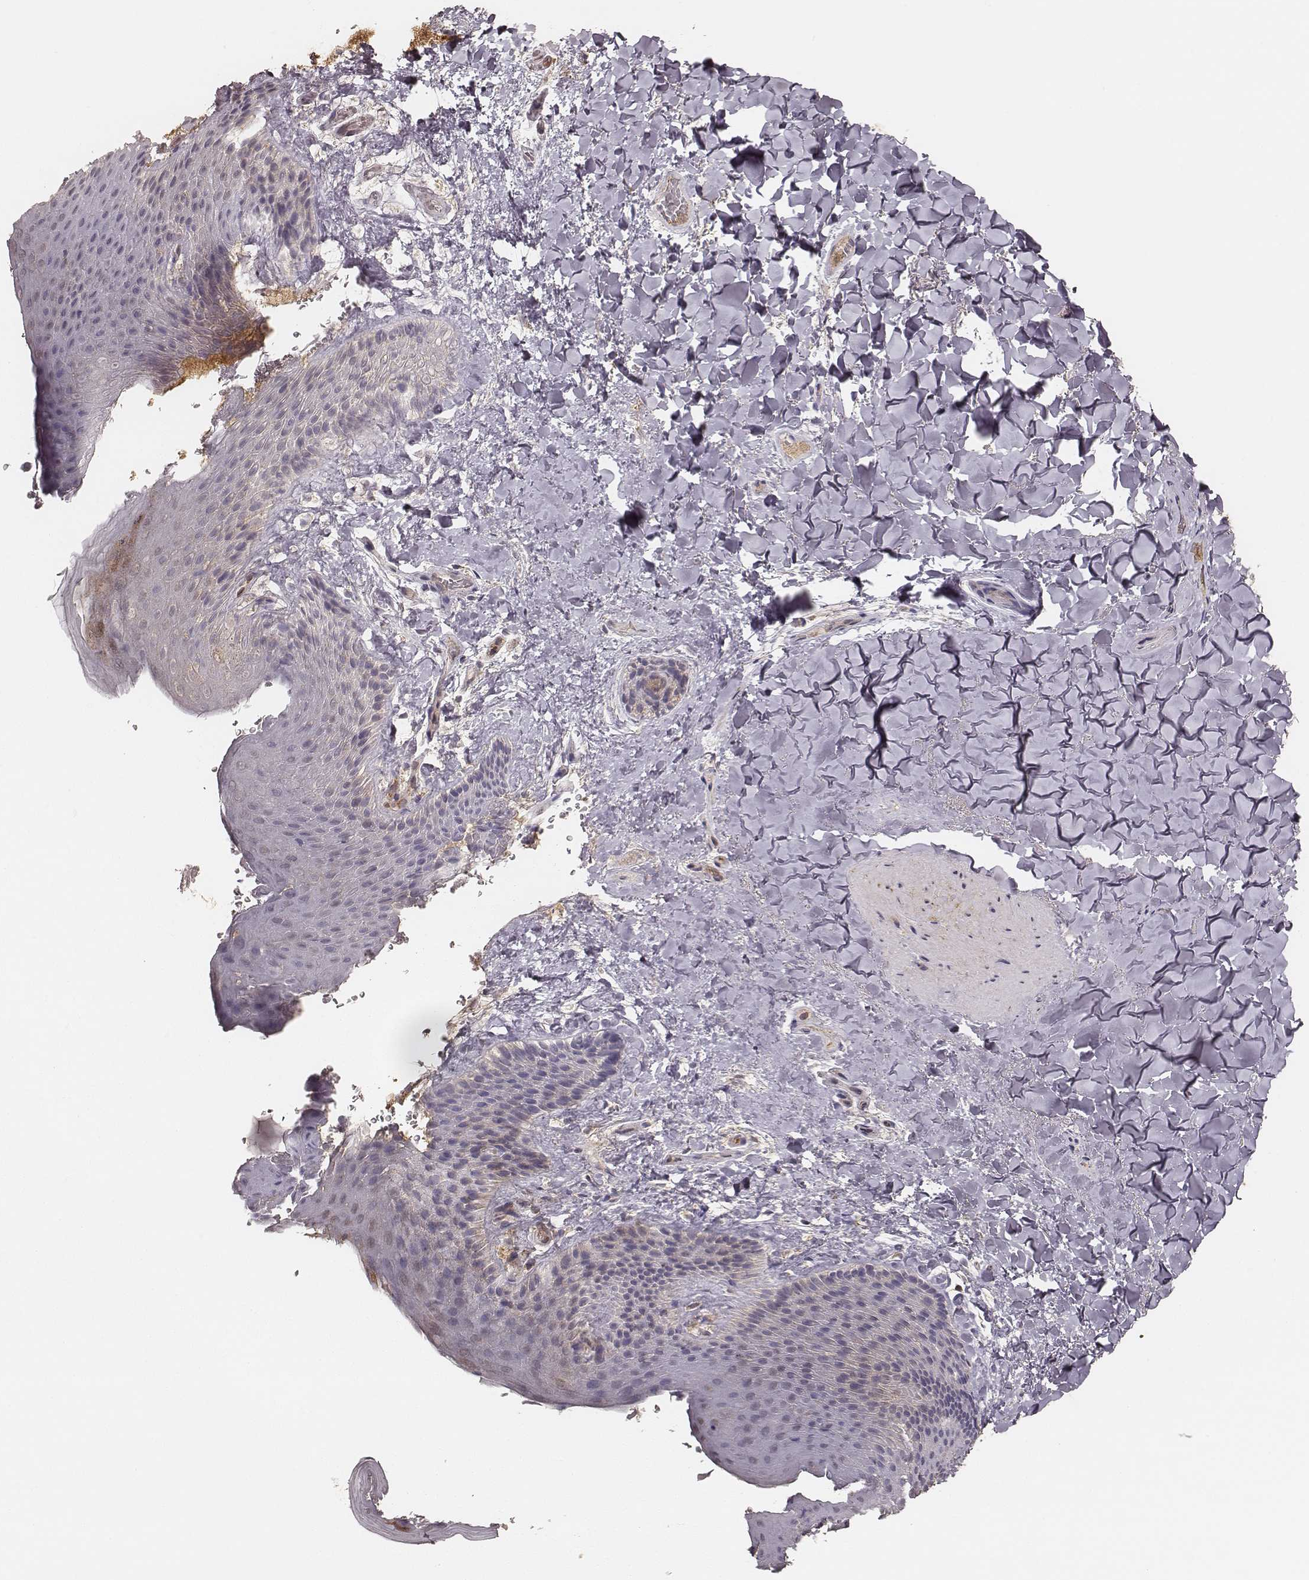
{"staining": {"intensity": "weak", "quantity": "25%-75%", "location": "cytoplasmic/membranous"}, "tissue": "skin", "cell_type": "Epidermal cells", "image_type": "normal", "snomed": [{"axis": "morphology", "description": "Normal tissue, NOS"}, {"axis": "topography", "description": "Anal"}], "caption": "Immunohistochemical staining of normal human skin displays low levels of weak cytoplasmic/membranous expression in about 25%-75% of epidermal cells.", "gene": "CARS1", "patient": {"sex": "male", "age": 36}}